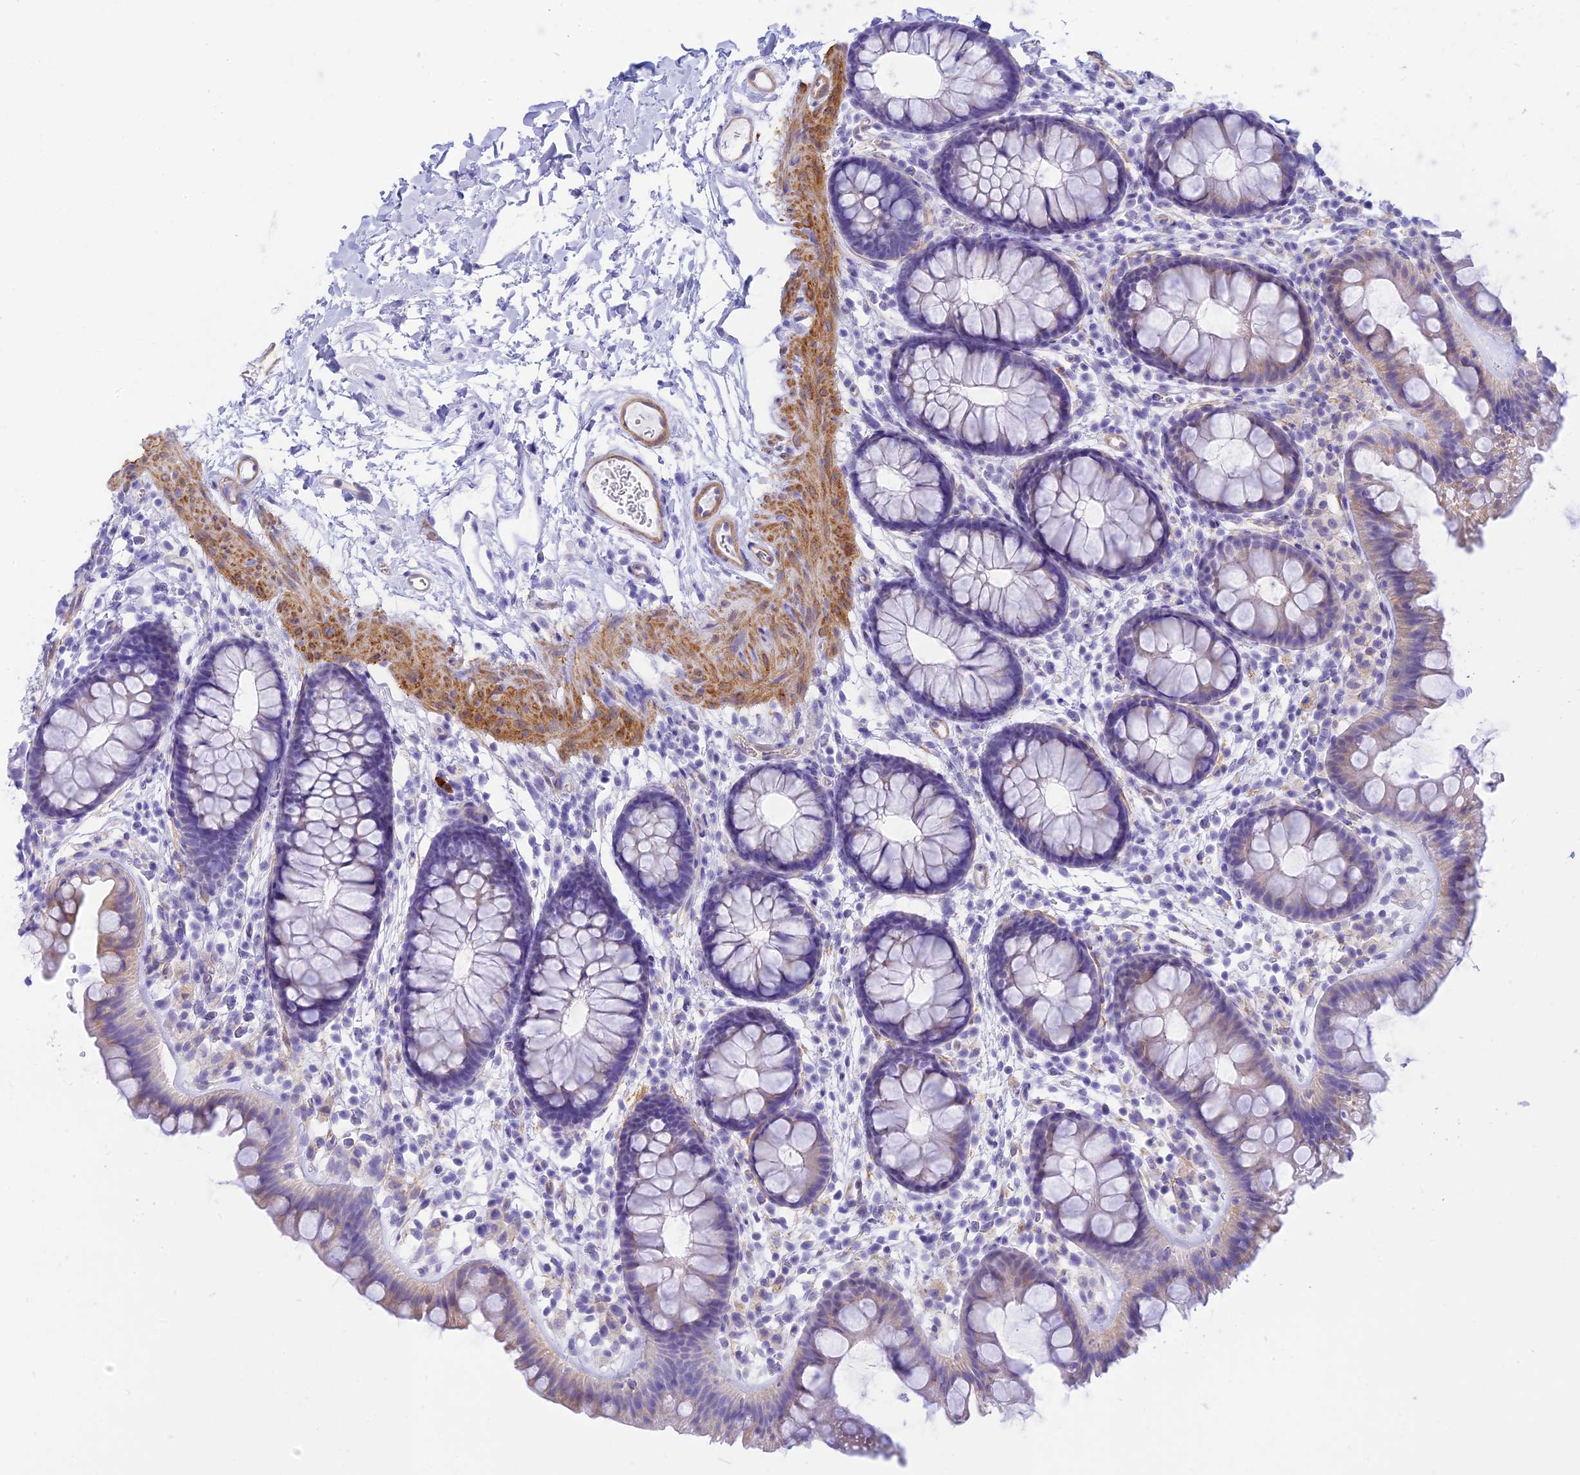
{"staining": {"intensity": "negative", "quantity": "none", "location": "none"}, "tissue": "colon", "cell_type": "Endothelial cells", "image_type": "normal", "snomed": [{"axis": "morphology", "description": "Normal tissue, NOS"}, {"axis": "topography", "description": "Colon"}], "caption": "Immunohistochemical staining of normal colon exhibits no significant positivity in endothelial cells. (Stains: DAB (3,3'-diaminobenzidine) IHC with hematoxylin counter stain, Microscopy: brightfield microscopy at high magnification).", "gene": "FBXW4", "patient": {"sex": "female", "age": 62}}